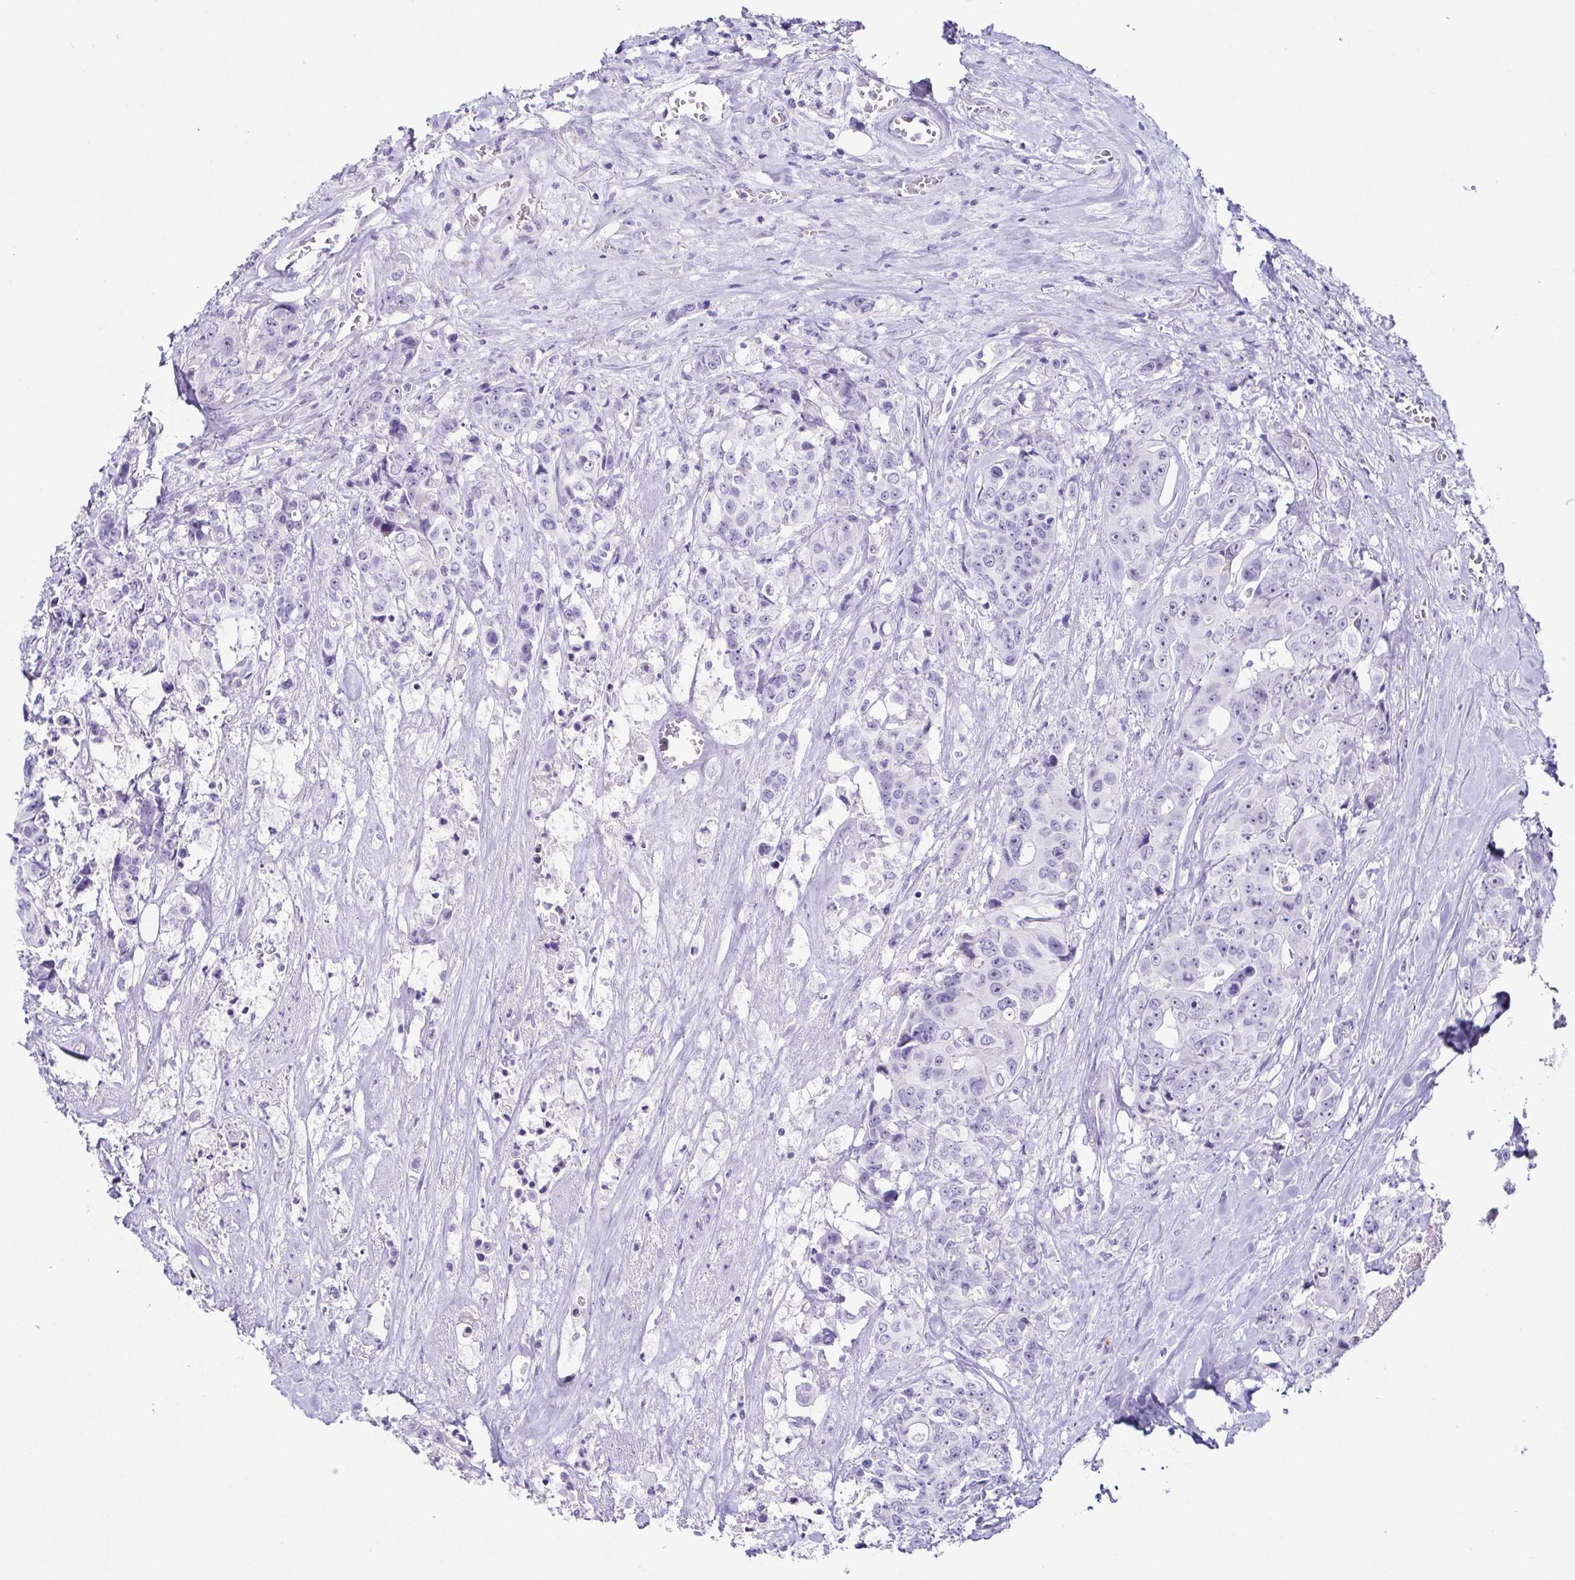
{"staining": {"intensity": "negative", "quantity": "none", "location": "none"}, "tissue": "colorectal cancer", "cell_type": "Tumor cells", "image_type": "cancer", "snomed": [{"axis": "morphology", "description": "Adenocarcinoma, NOS"}, {"axis": "topography", "description": "Rectum"}], "caption": "IHC of colorectal cancer exhibits no positivity in tumor cells.", "gene": "TNNT2", "patient": {"sex": "female", "age": 62}}